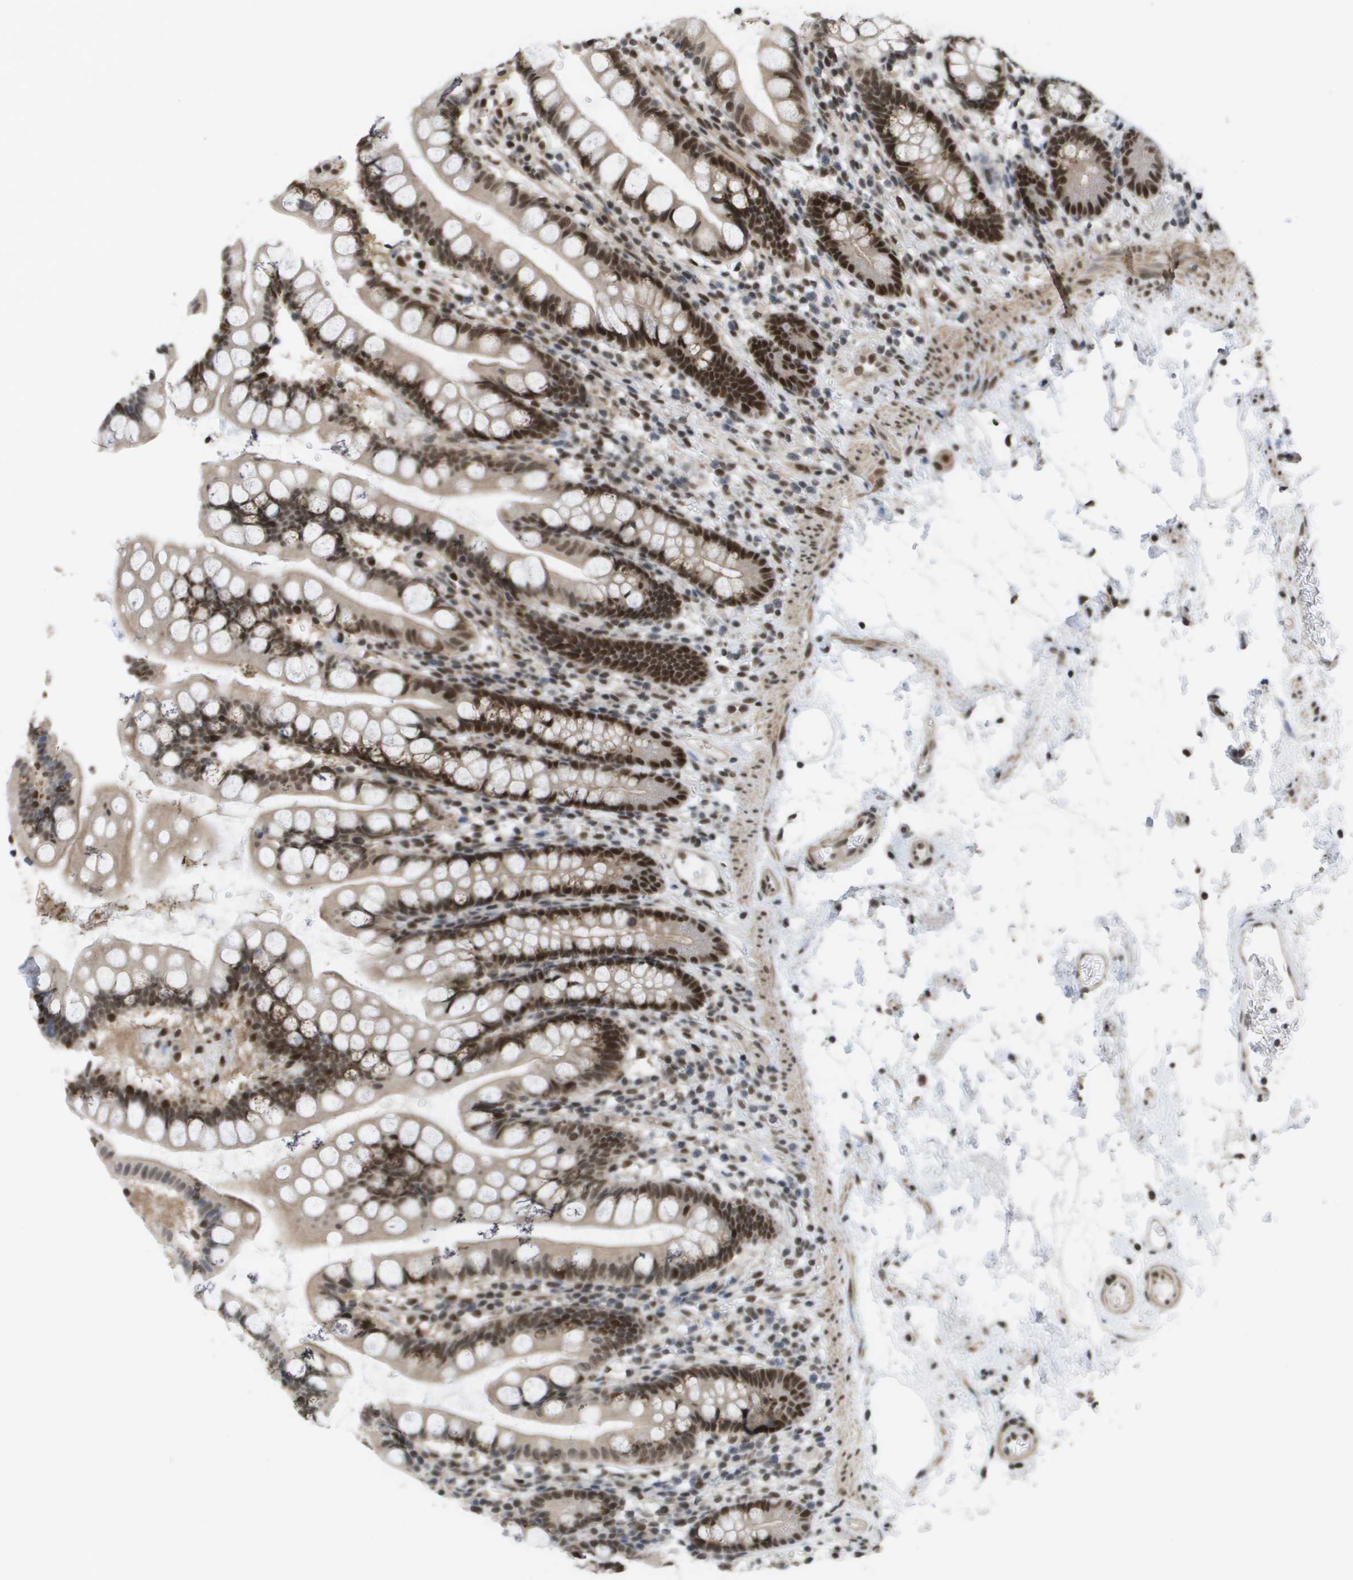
{"staining": {"intensity": "moderate", "quantity": ">75%", "location": "nuclear"}, "tissue": "small intestine", "cell_type": "Glandular cells", "image_type": "normal", "snomed": [{"axis": "morphology", "description": "Normal tissue, NOS"}, {"axis": "topography", "description": "Small intestine"}], "caption": "Moderate nuclear protein positivity is seen in approximately >75% of glandular cells in small intestine. The protein is stained brown, and the nuclei are stained in blue (DAB (3,3'-diaminobenzidine) IHC with brightfield microscopy, high magnification).", "gene": "CDT1", "patient": {"sex": "female", "age": 84}}